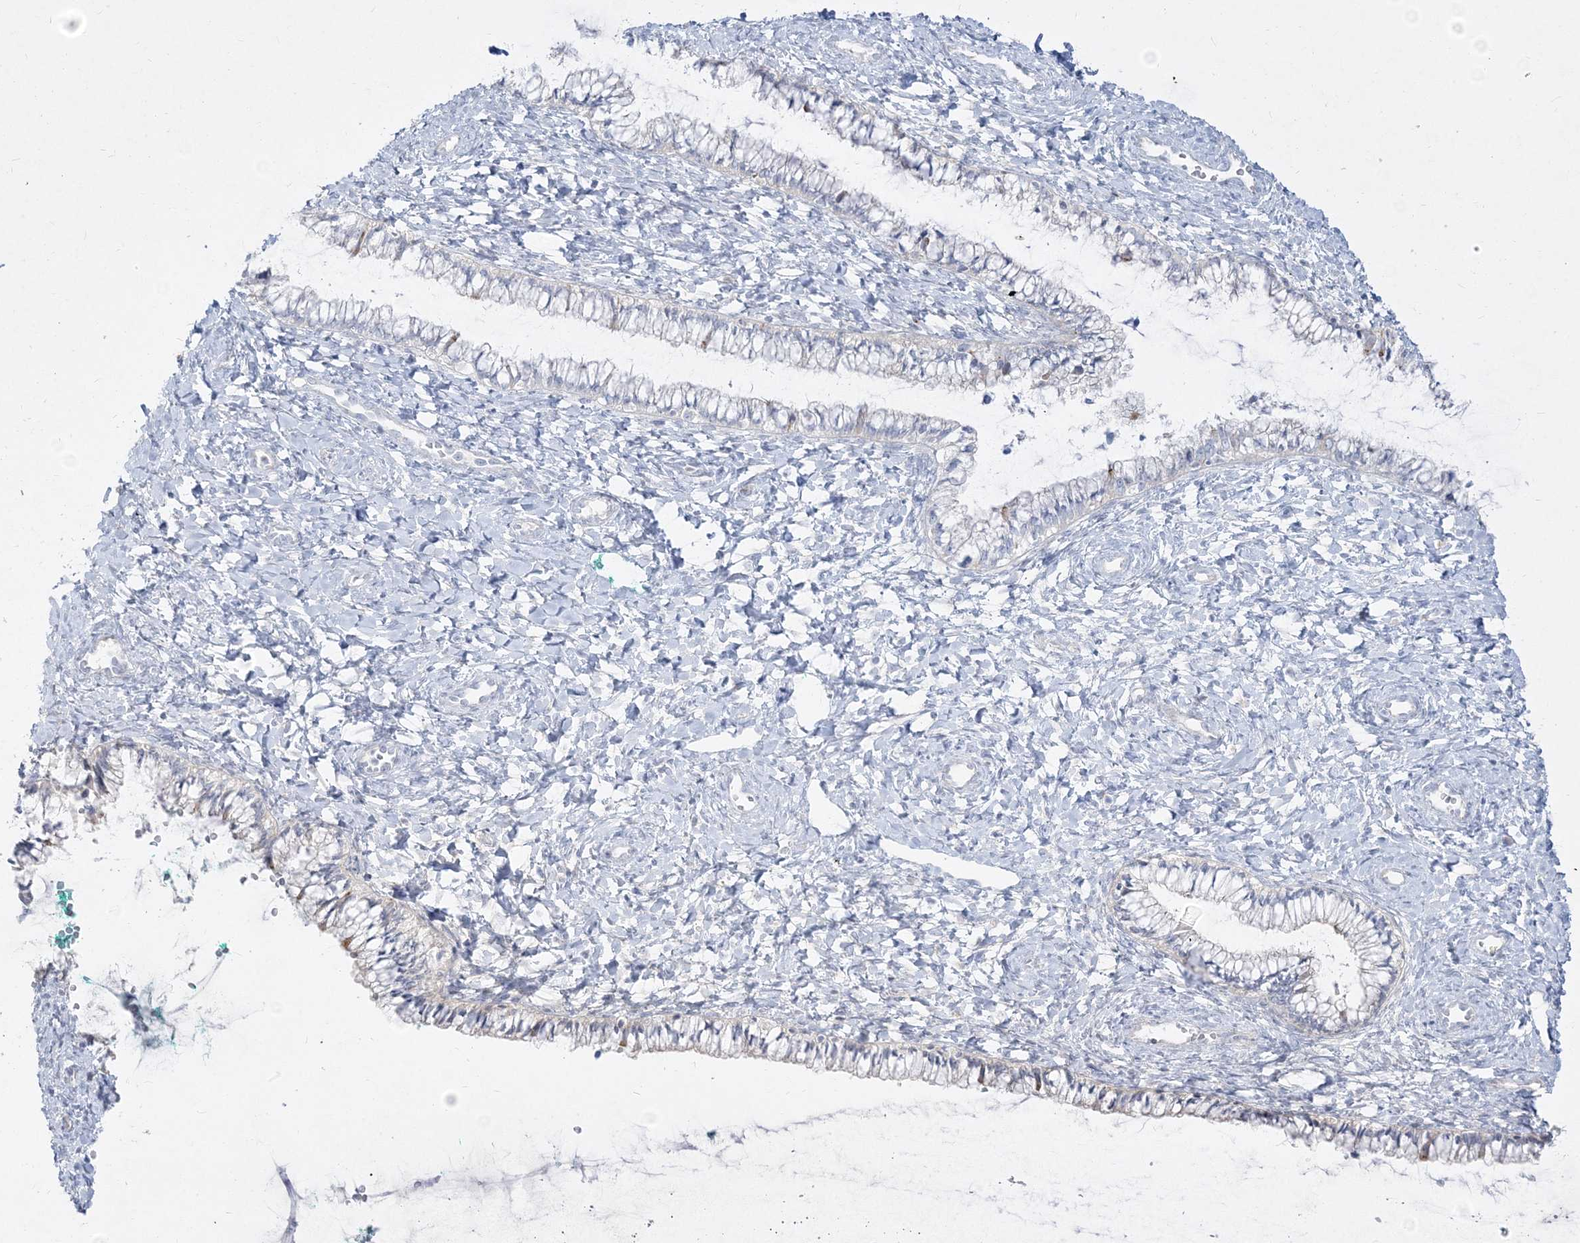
{"staining": {"intensity": "negative", "quantity": "none", "location": "none"}, "tissue": "cervix", "cell_type": "Glandular cells", "image_type": "normal", "snomed": [{"axis": "morphology", "description": "Normal tissue, NOS"}, {"axis": "morphology", "description": "Adenocarcinoma, NOS"}, {"axis": "topography", "description": "Cervix"}], "caption": "Cervix was stained to show a protein in brown. There is no significant staining in glandular cells. The staining is performed using DAB brown chromogen with nuclei counter-stained in using hematoxylin.", "gene": "GPAT2", "patient": {"sex": "female", "age": 29}}